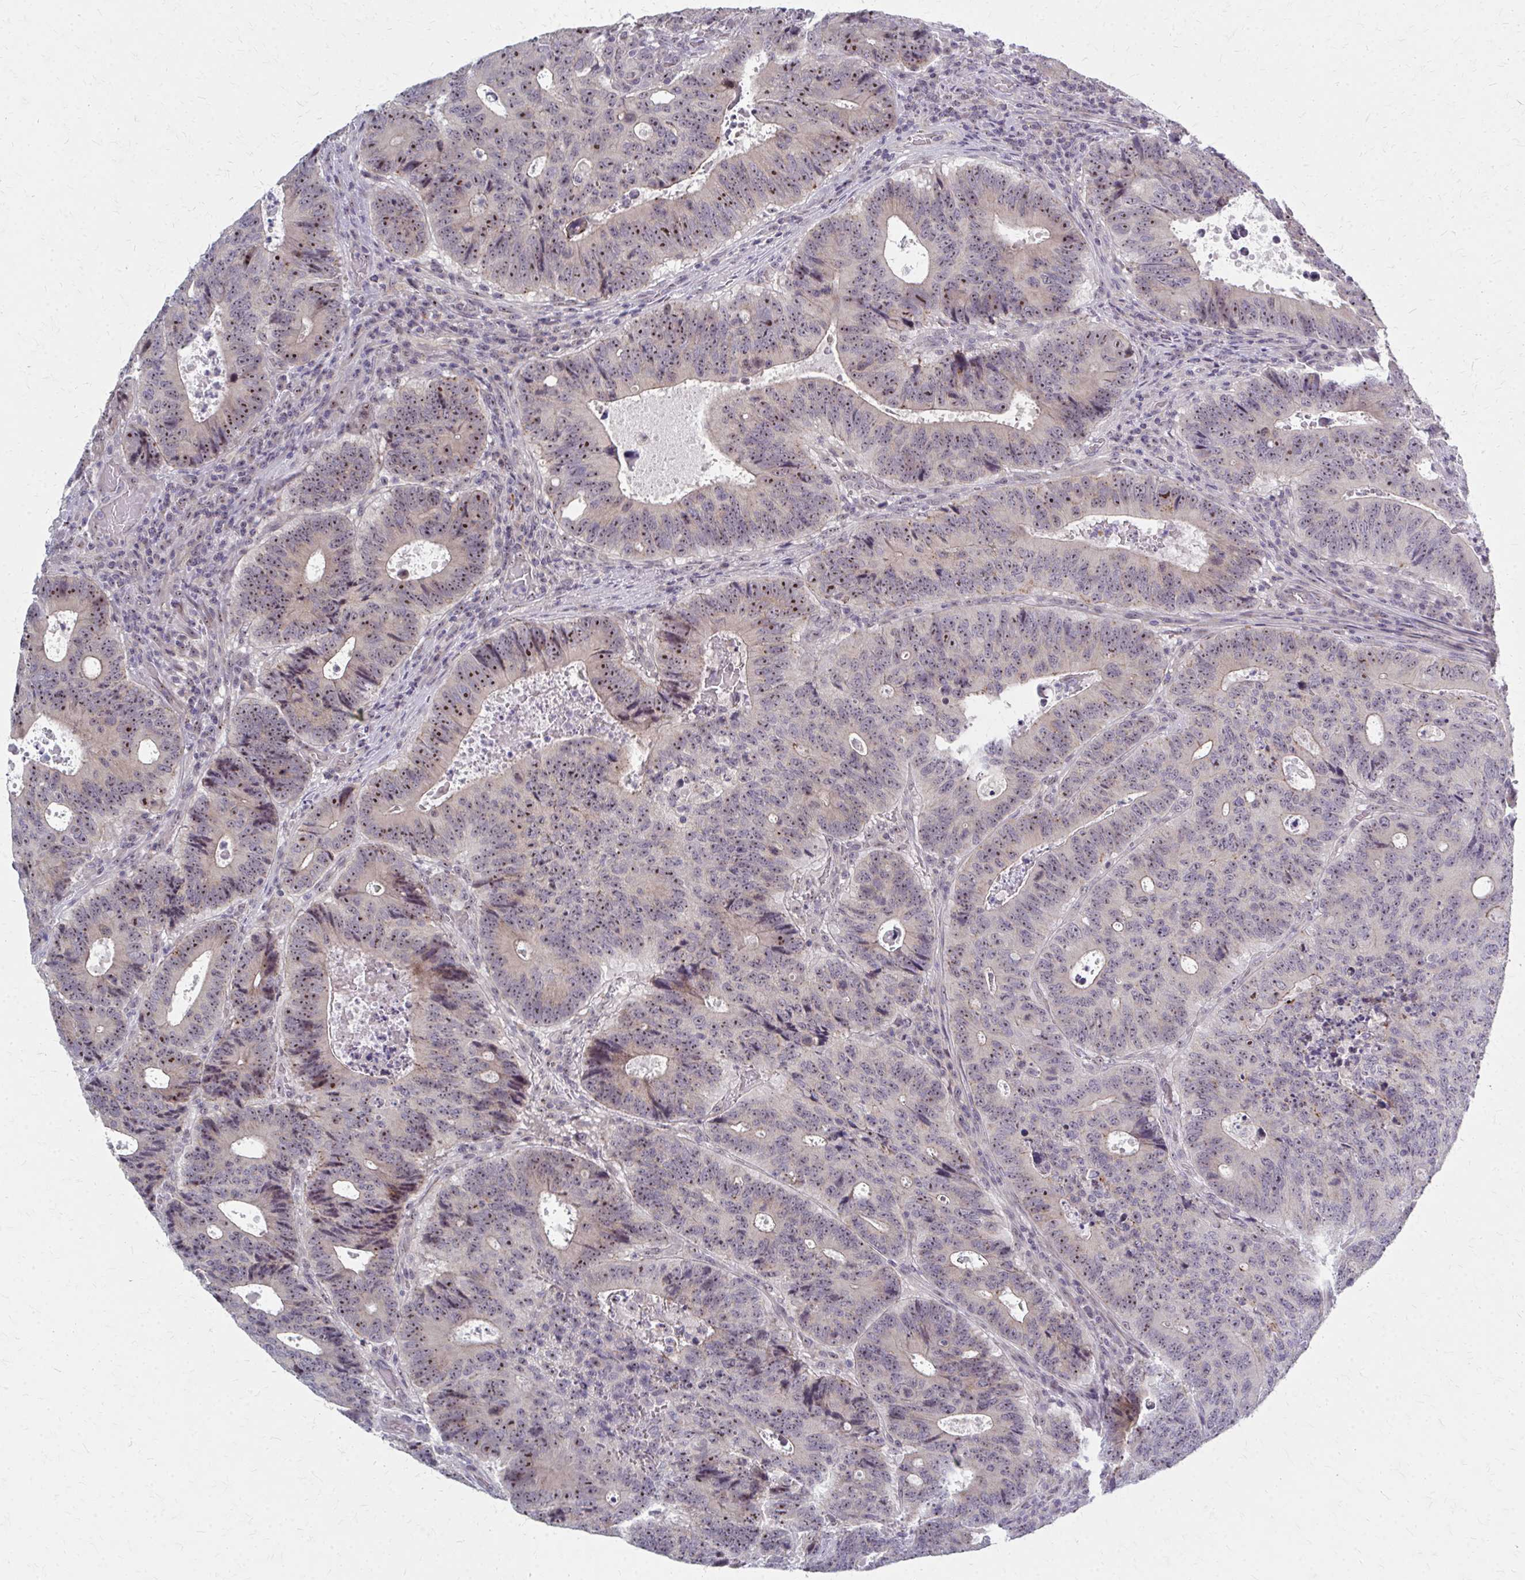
{"staining": {"intensity": "moderate", "quantity": ">75%", "location": "nuclear"}, "tissue": "colorectal cancer", "cell_type": "Tumor cells", "image_type": "cancer", "snomed": [{"axis": "morphology", "description": "Adenocarcinoma, NOS"}, {"axis": "topography", "description": "Colon"}], "caption": "Immunohistochemistry (IHC) of adenocarcinoma (colorectal) reveals medium levels of moderate nuclear staining in about >75% of tumor cells.", "gene": "NUDT16", "patient": {"sex": "male", "age": 62}}